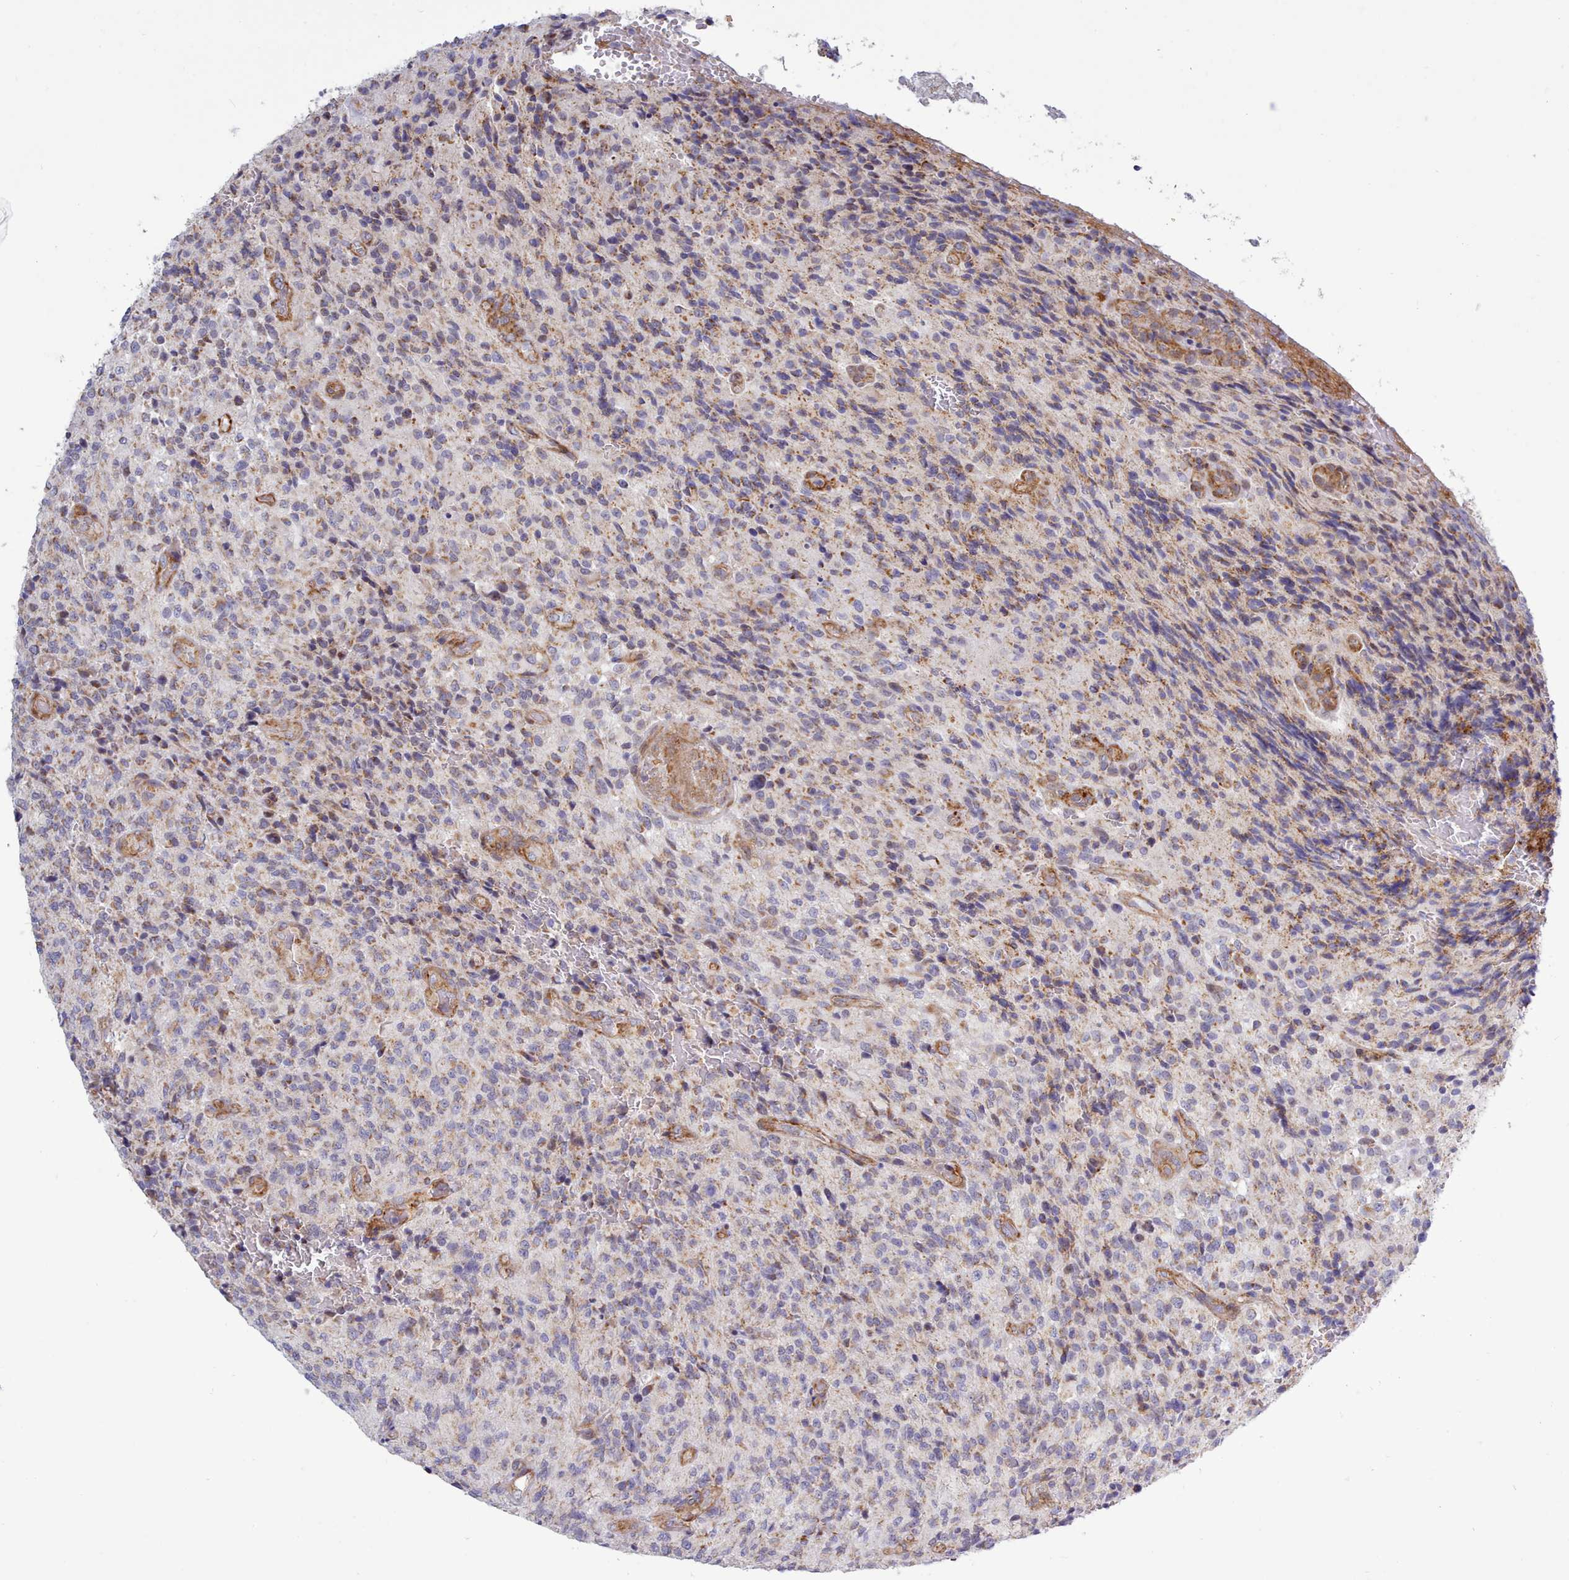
{"staining": {"intensity": "moderate", "quantity": "25%-75%", "location": "cytoplasmic/membranous"}, "tissue": "glioma", "cell_type": "Tumor cells", "image_type": "cancer", "snomed": [{"axis": "morphology", "description": "Normal tissue, NOS"}, {"axis": "morphology", "description": "Glioma, malignant, High grade"}, {"axis": "topography", "description": "Cerebral cortex"}], "caption": "Protein staining of malignant glioma (high-grade) tissue demonstrates moderate cytoplasmic/membranous staining in about 25%-75% of tumor cells. The staining was performed using DAB (3,3'-diaminobenzidine) to visualize the protein expression in brown, while the nuclei were stained in blue with hematoxylin (Magnification: 20x).", "gene": "MRPL21", "patient": {"sex": "male", "age": 56}}